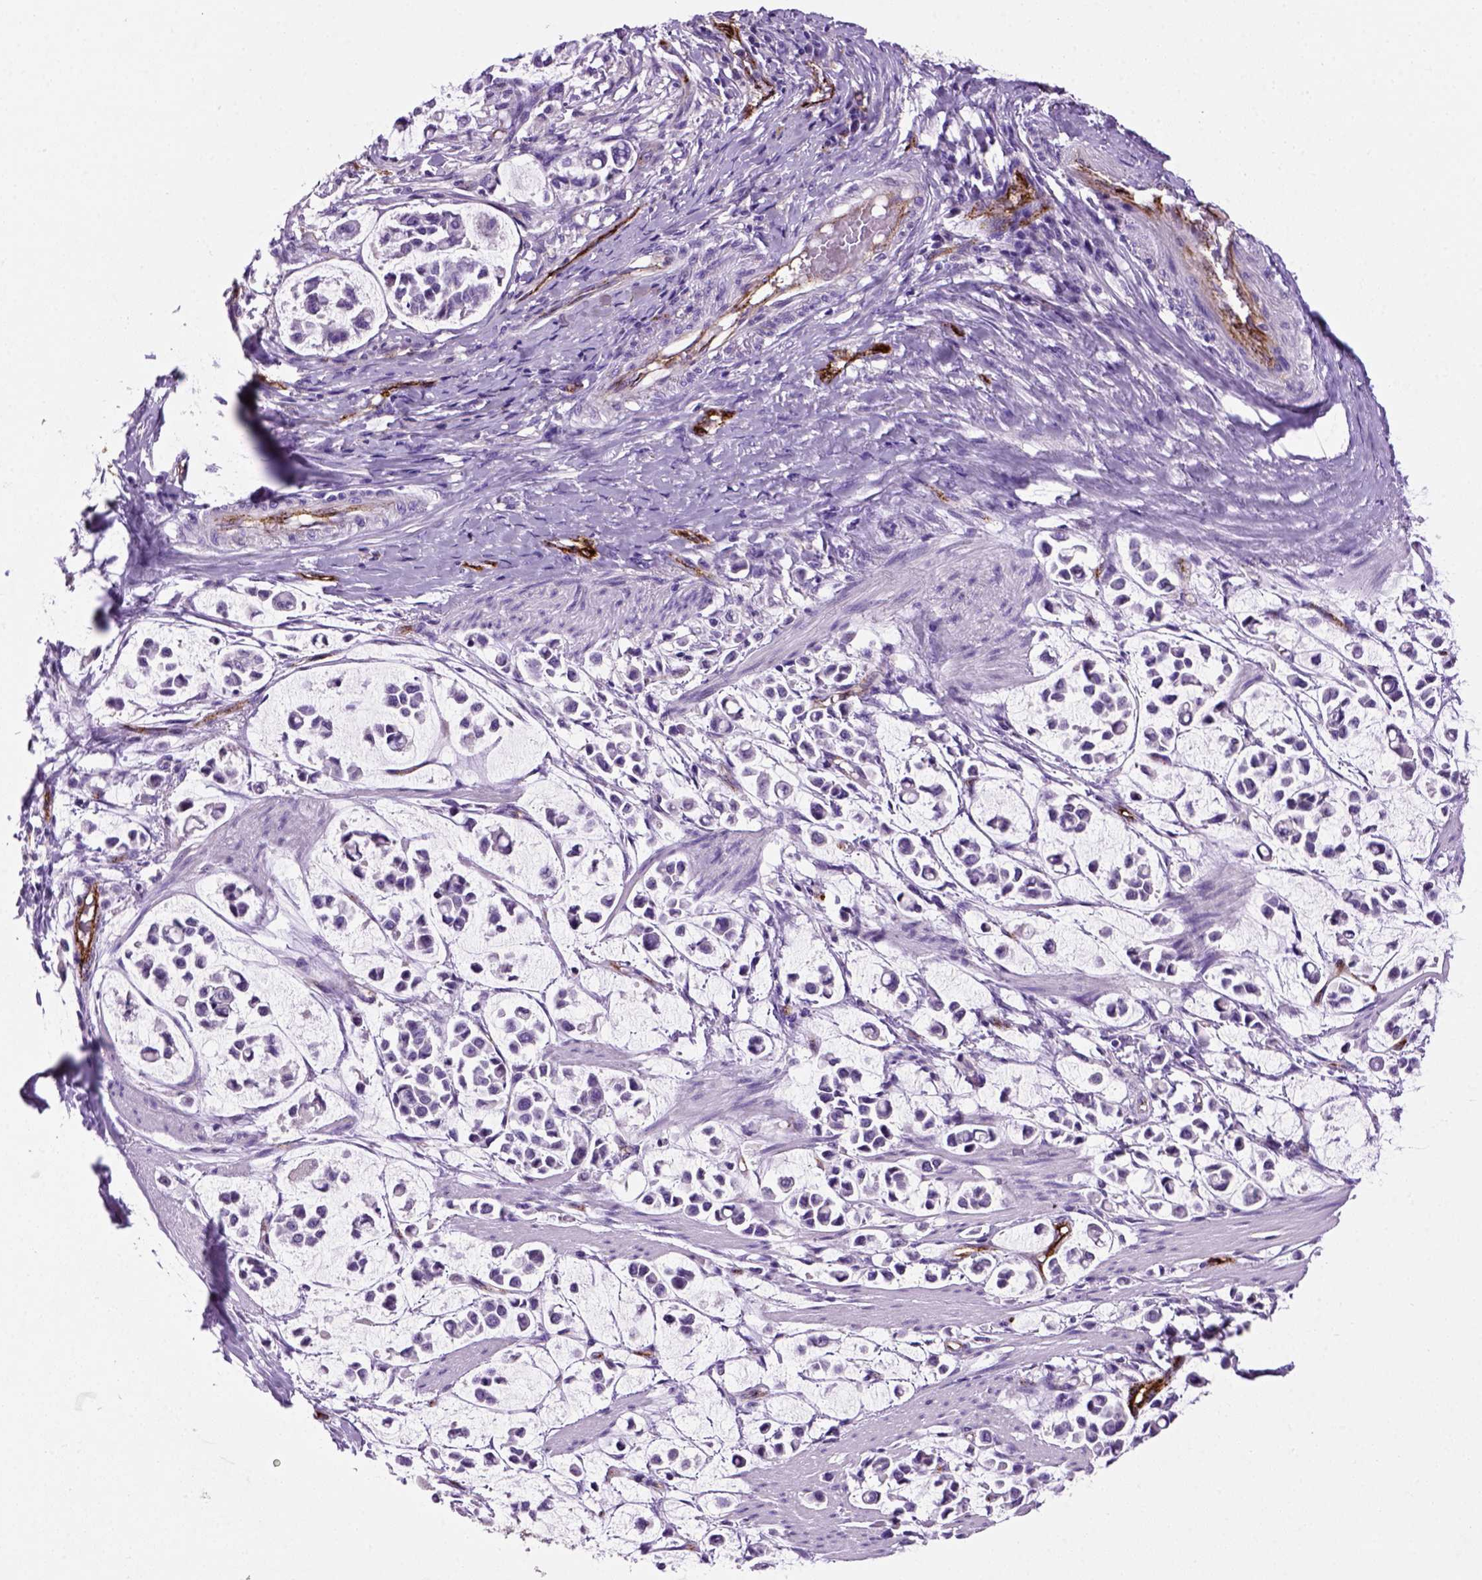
{"staining": {"intensity": "negative", "quantity": "none", "location": "none"}, "tissue": "stomach cancer", "cell_type": "Tumor cells", "image_type": "cancer", "snomed": [{"axis": "morphology", "description": "Adenocarcinoma, NOS"}, {"axis": "topography", "description": "Stomach"}], "caption": "A photomicrograph of human stomach cancer is negative for staining in tumor cells. The staining was performed using DAB to visualize the protein expression in brown, while the nuclei were stained in blue with hematoxylin (Magnification: 20x).", "gene": "VWF", "patient": {"sex": "male", "age": 82}}